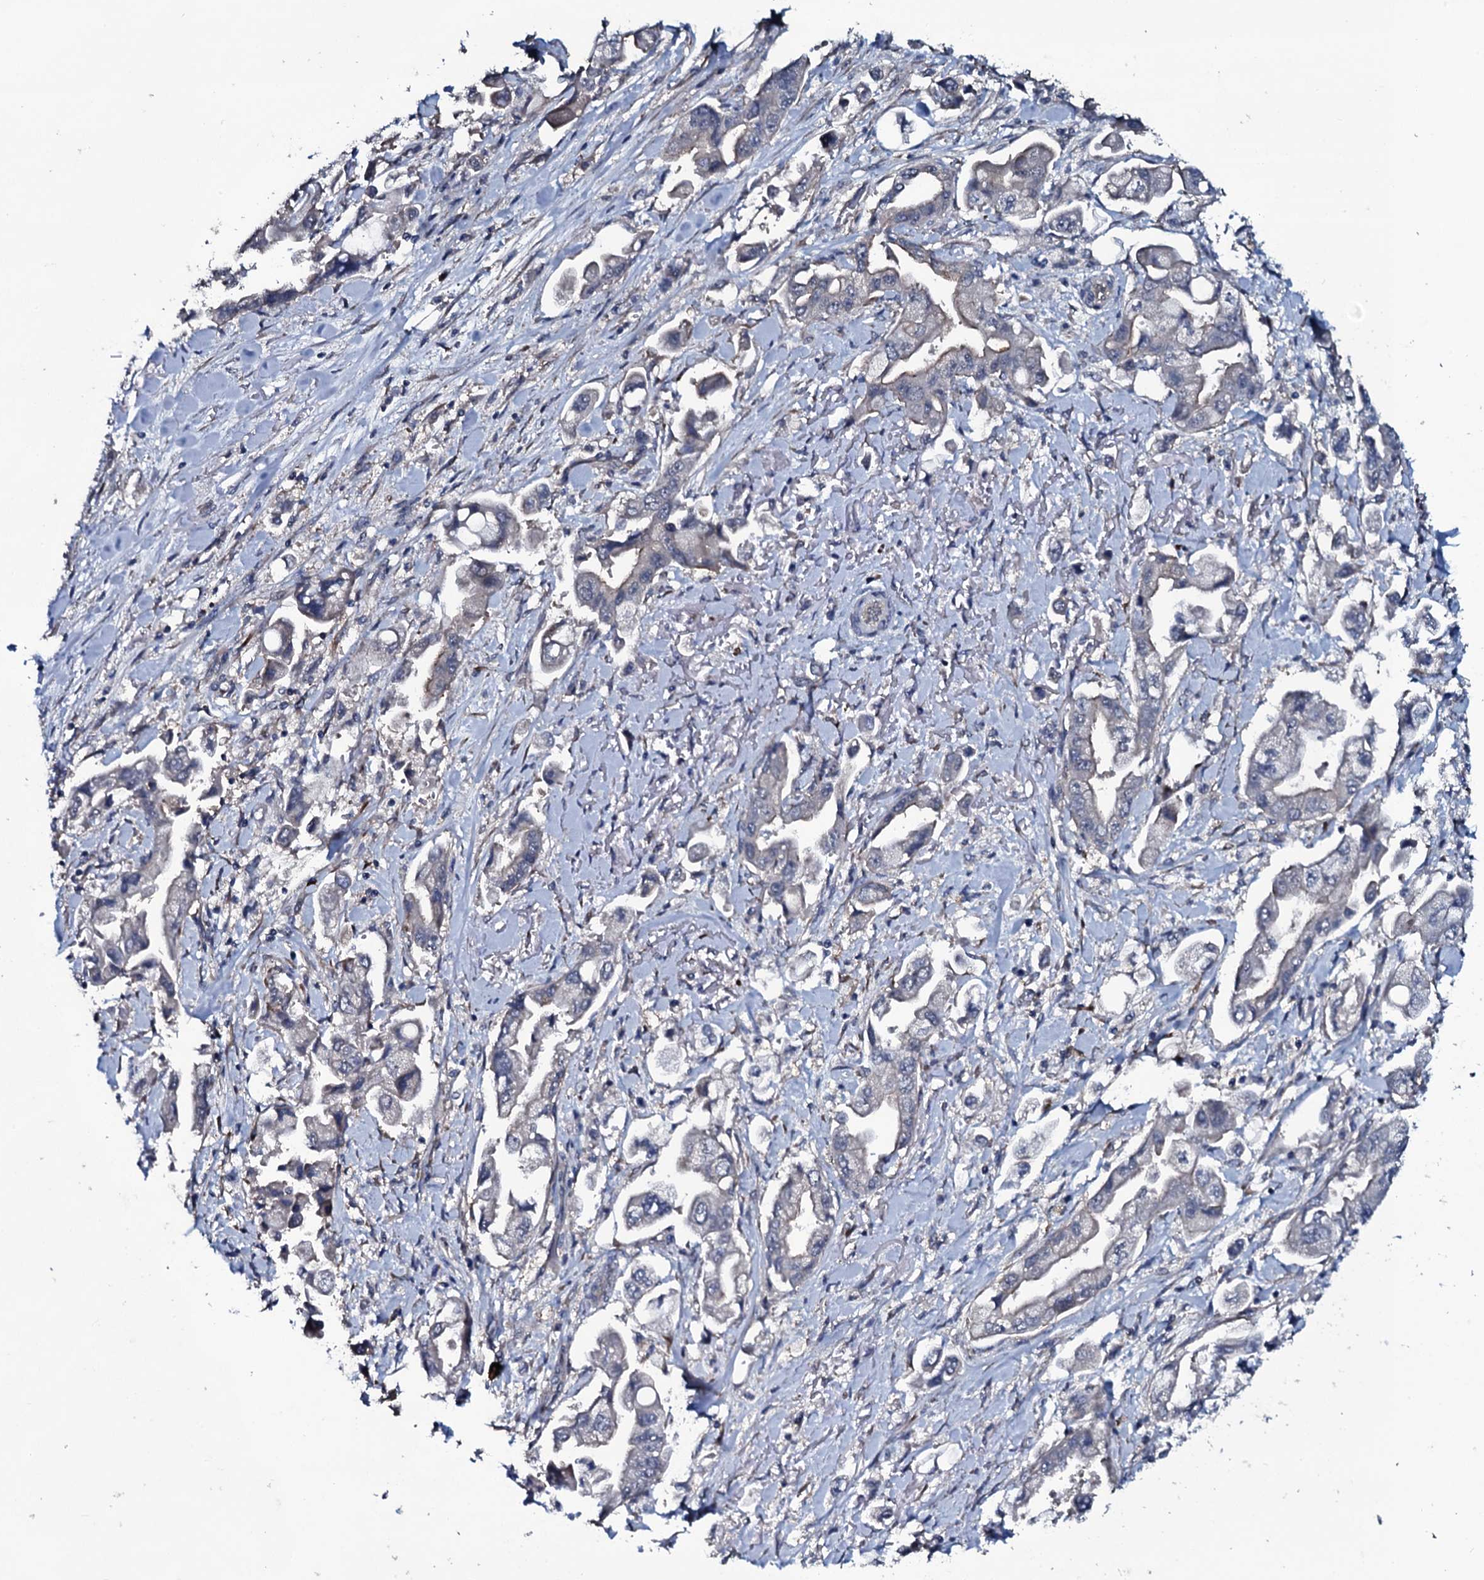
{"staining": {"intensity": "negative", "quantity": "none", "location": "none"}, "tissue": "stomach cancer", "cell_type": "Tumor cells", "image_type": "cancer", "snomed": [{"axis": "morphology", "description": "Adenocarcinoma, NOS"}, {"axis": "topography", "description": "Stomach"}], "caption": "Immunohistochemistry (IHC) histopathology image of neoplastic tissue: human stomach cancer stained with DAB (3,3'-diaminobenzidine) displays no significant protein positivity in tumor cells. Nuclei are stained in blue.", "gene": "IL12B", "patient": {"sex": "male", "age": 62}}